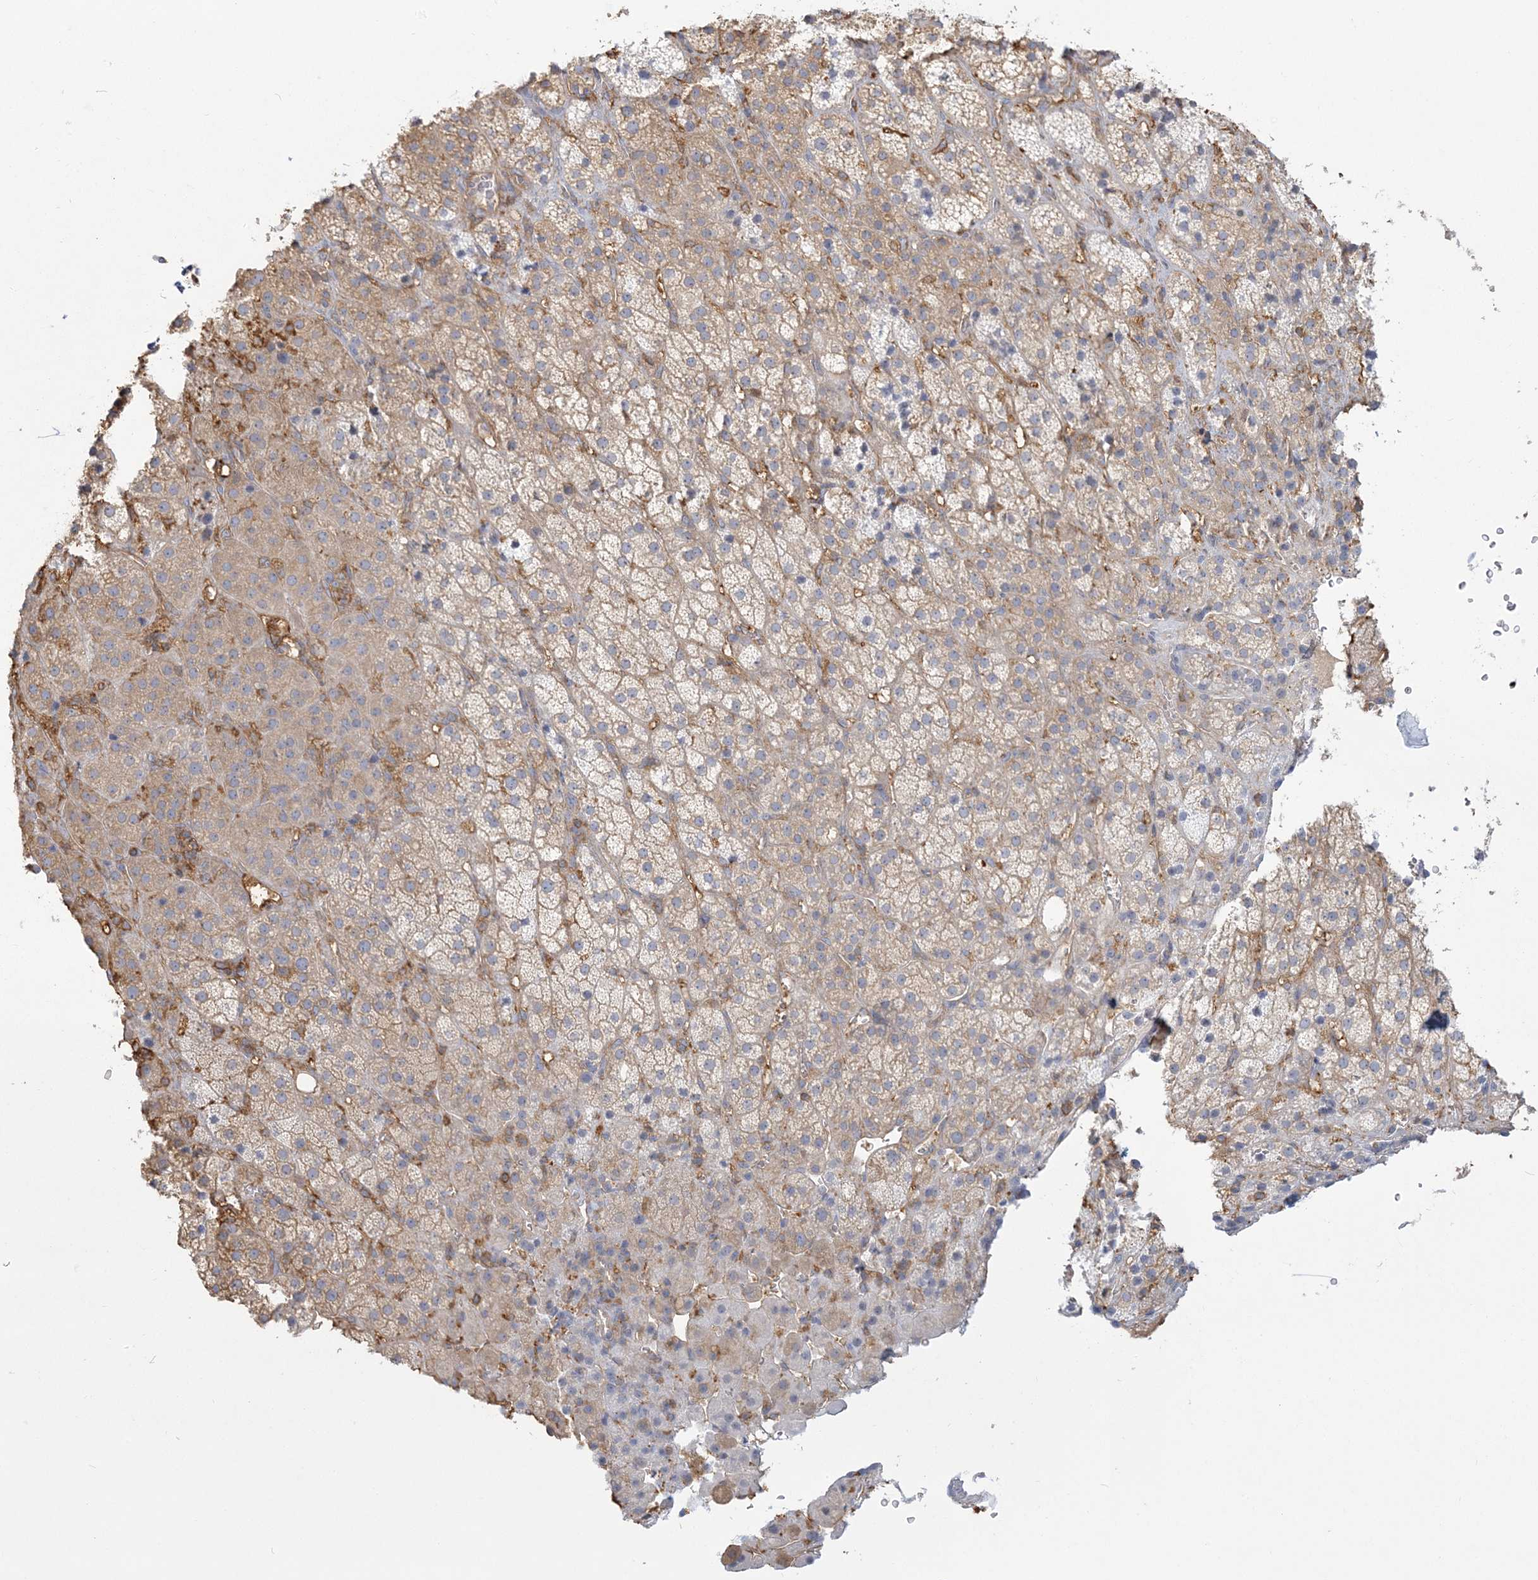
{"staining": {"intensity": "moderate", "quantity": "<25%", "location": "cytoplasmic/membranous"}, "tissue": "adrenal gland", "cell_type": "Glandular cells", "image_type": "normal", "snomed": [{"axis": "morphology", "description": "Normal tissue, NOS"}, {"axis": "topography", "description": "Adrenal gland"}], "caption": "Adrenal gland was stained to show a protein in brown. There is low levels of moderate cytoplasmic/membranous staining in approximately <25% of glandular cells. The staining was performed using DAB to visualize the protein expression in brown, while the nuclei were stained in blue with hematoxylin (Magnification: 20x).", "gene": "ANKS1A", "patient": {"sex": "female", "age": 57}}